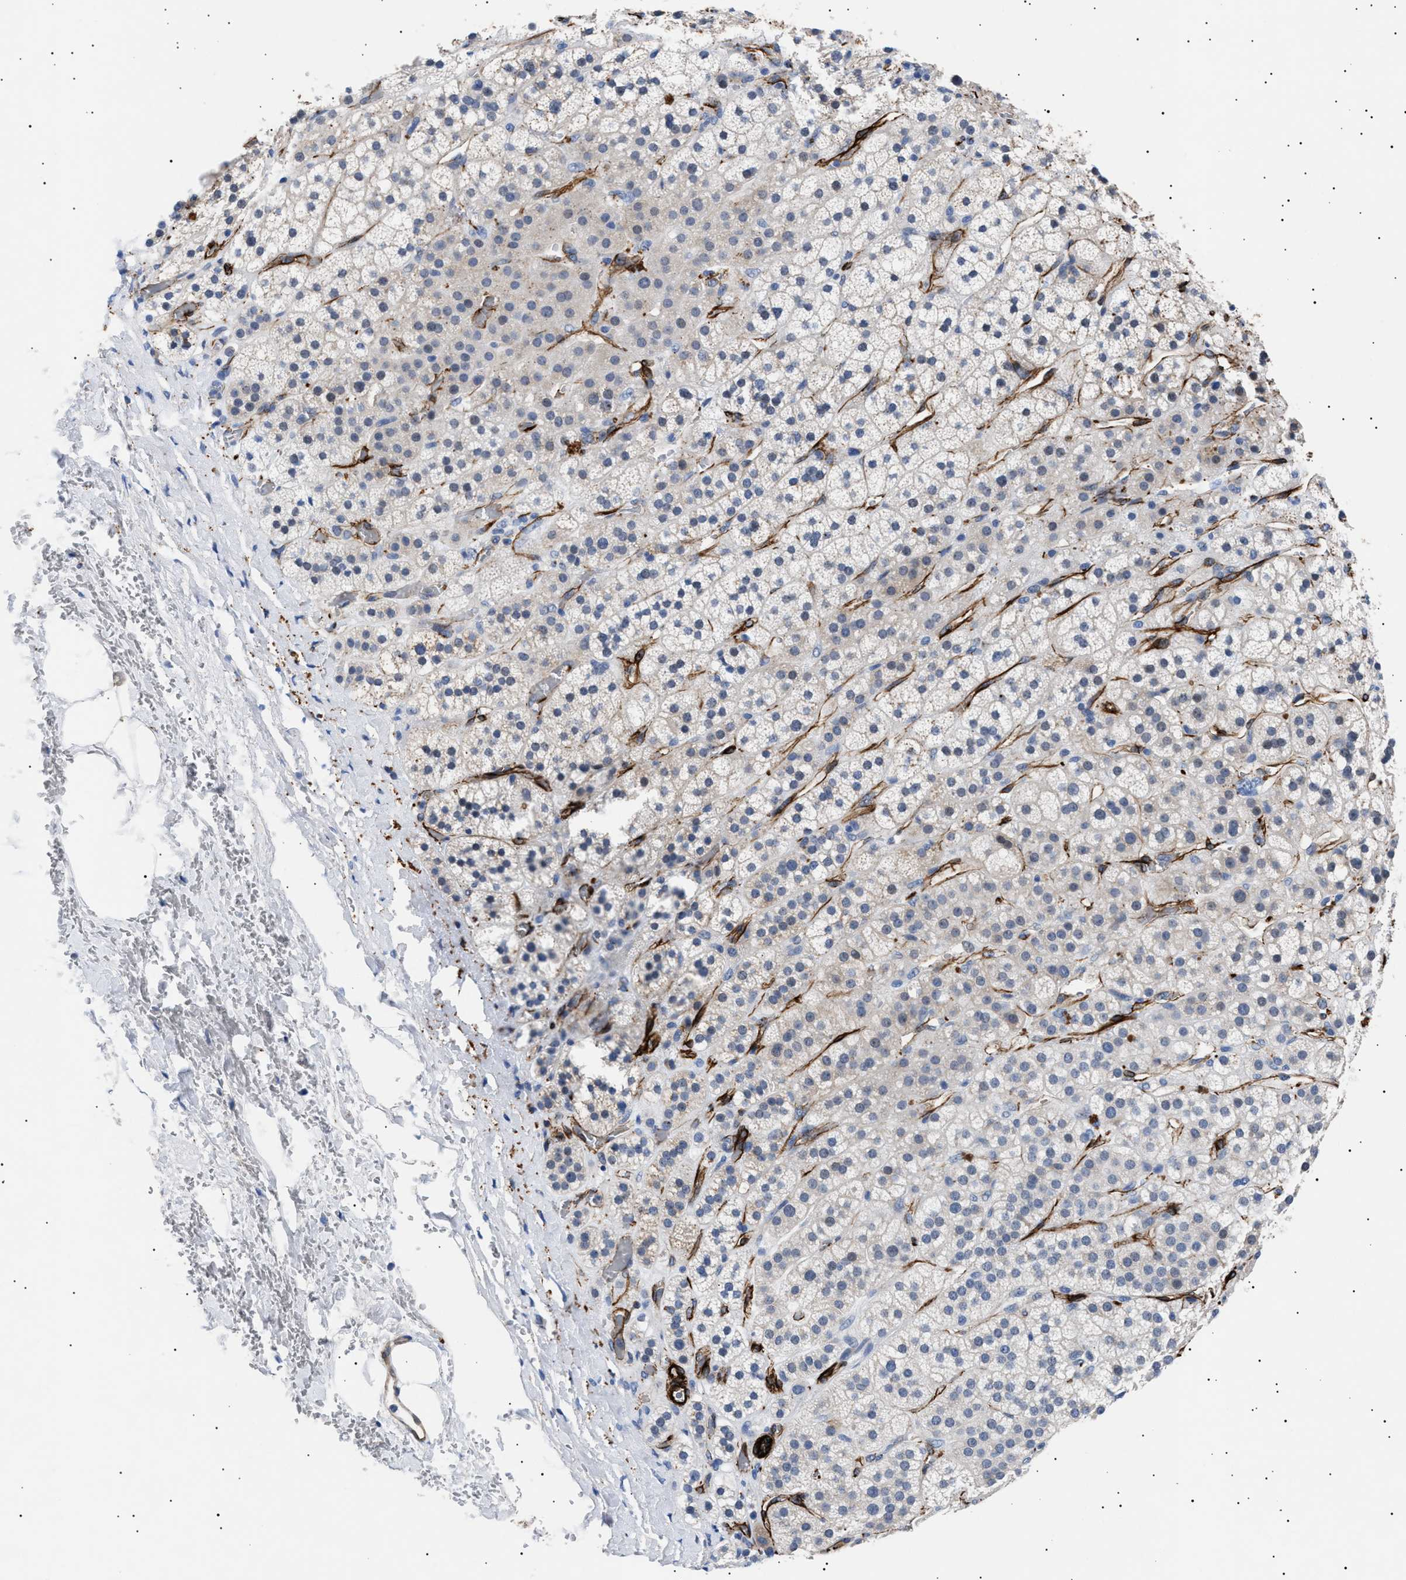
{"staining": {"intensity": "moderate", "quantity": "<25%", "location": "cytoplasmic/membranous"}, "tissue": "adrenal gland", "cell_type": "Glandular cells", "image_type": "normal", "snomed": [{"axis": "morphology", "description": "Normal tissue, NOS"}, {"axis": "topography", "description": "Adrenal gland"}], "caption": "The micrograph displays immunohistochemical staining of benign adrenal gland. There is moderate cytoplasmic/membranous staining is identified in approximately <25% of glandular cells.", "gene": "OLFML2A", "patient": {"sex": "male", "age": 56}}